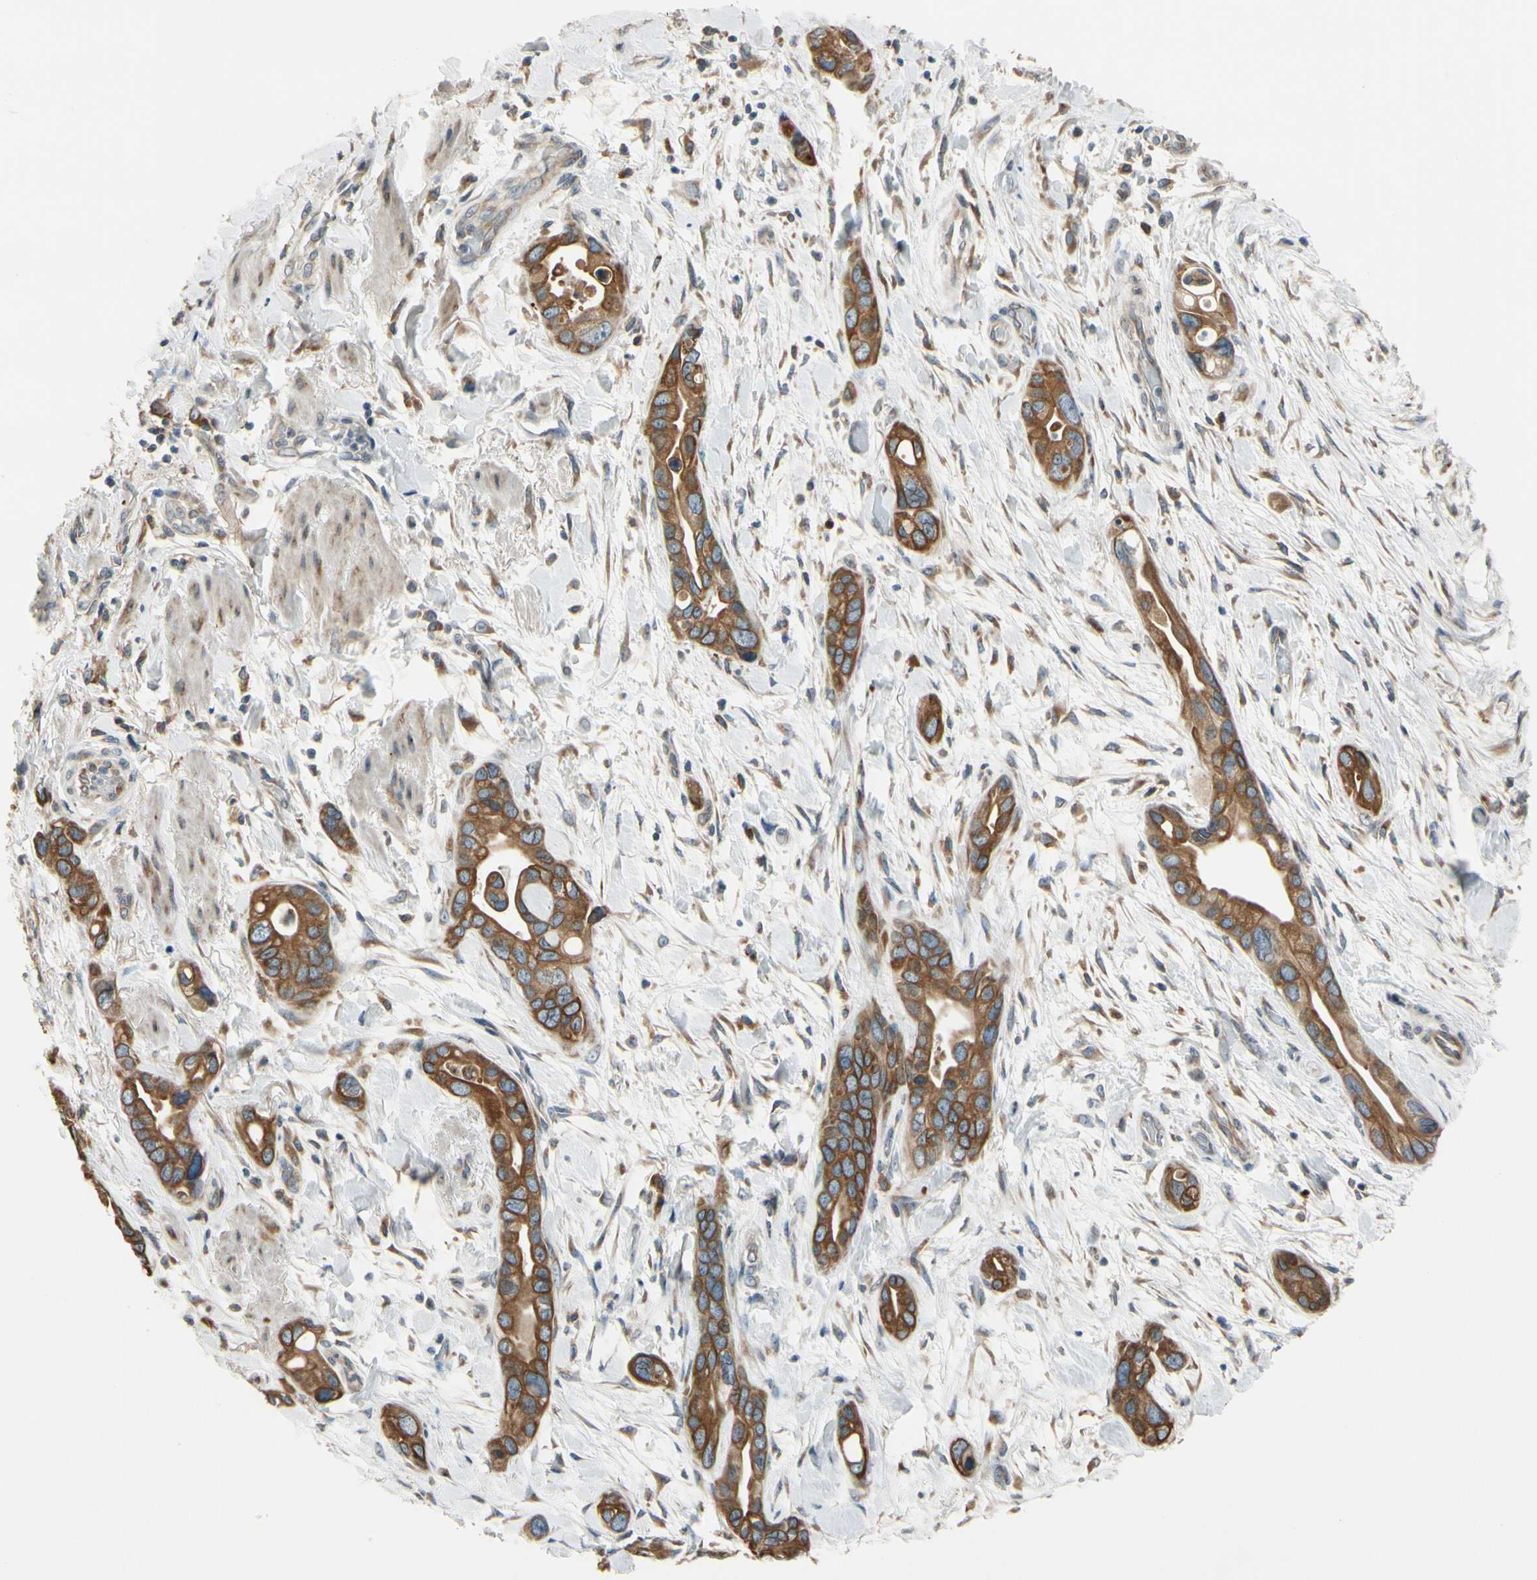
{"staining": {"intensity": "moderate", "quantity": ">75%", "location": "cytoplasmic/membranous"}, "tissue": "pancreatic cancer", "cell_type": "Tumor cells", "image_type": "cancer", "snomed": [{"axis": "morphology", "description": "Adenocarcinoma, NOS"}, {"axis": "topography", "description": "Pancreas"}], "caption": "The photomicrograph displays staining of adenocarcinoma (pancreatic), revealing moderate cytoplasmic/membranous protein staining (brown color) within tumor cells.", "gene": "RPN2", "patient": {"sex": "female", "age": 77}}